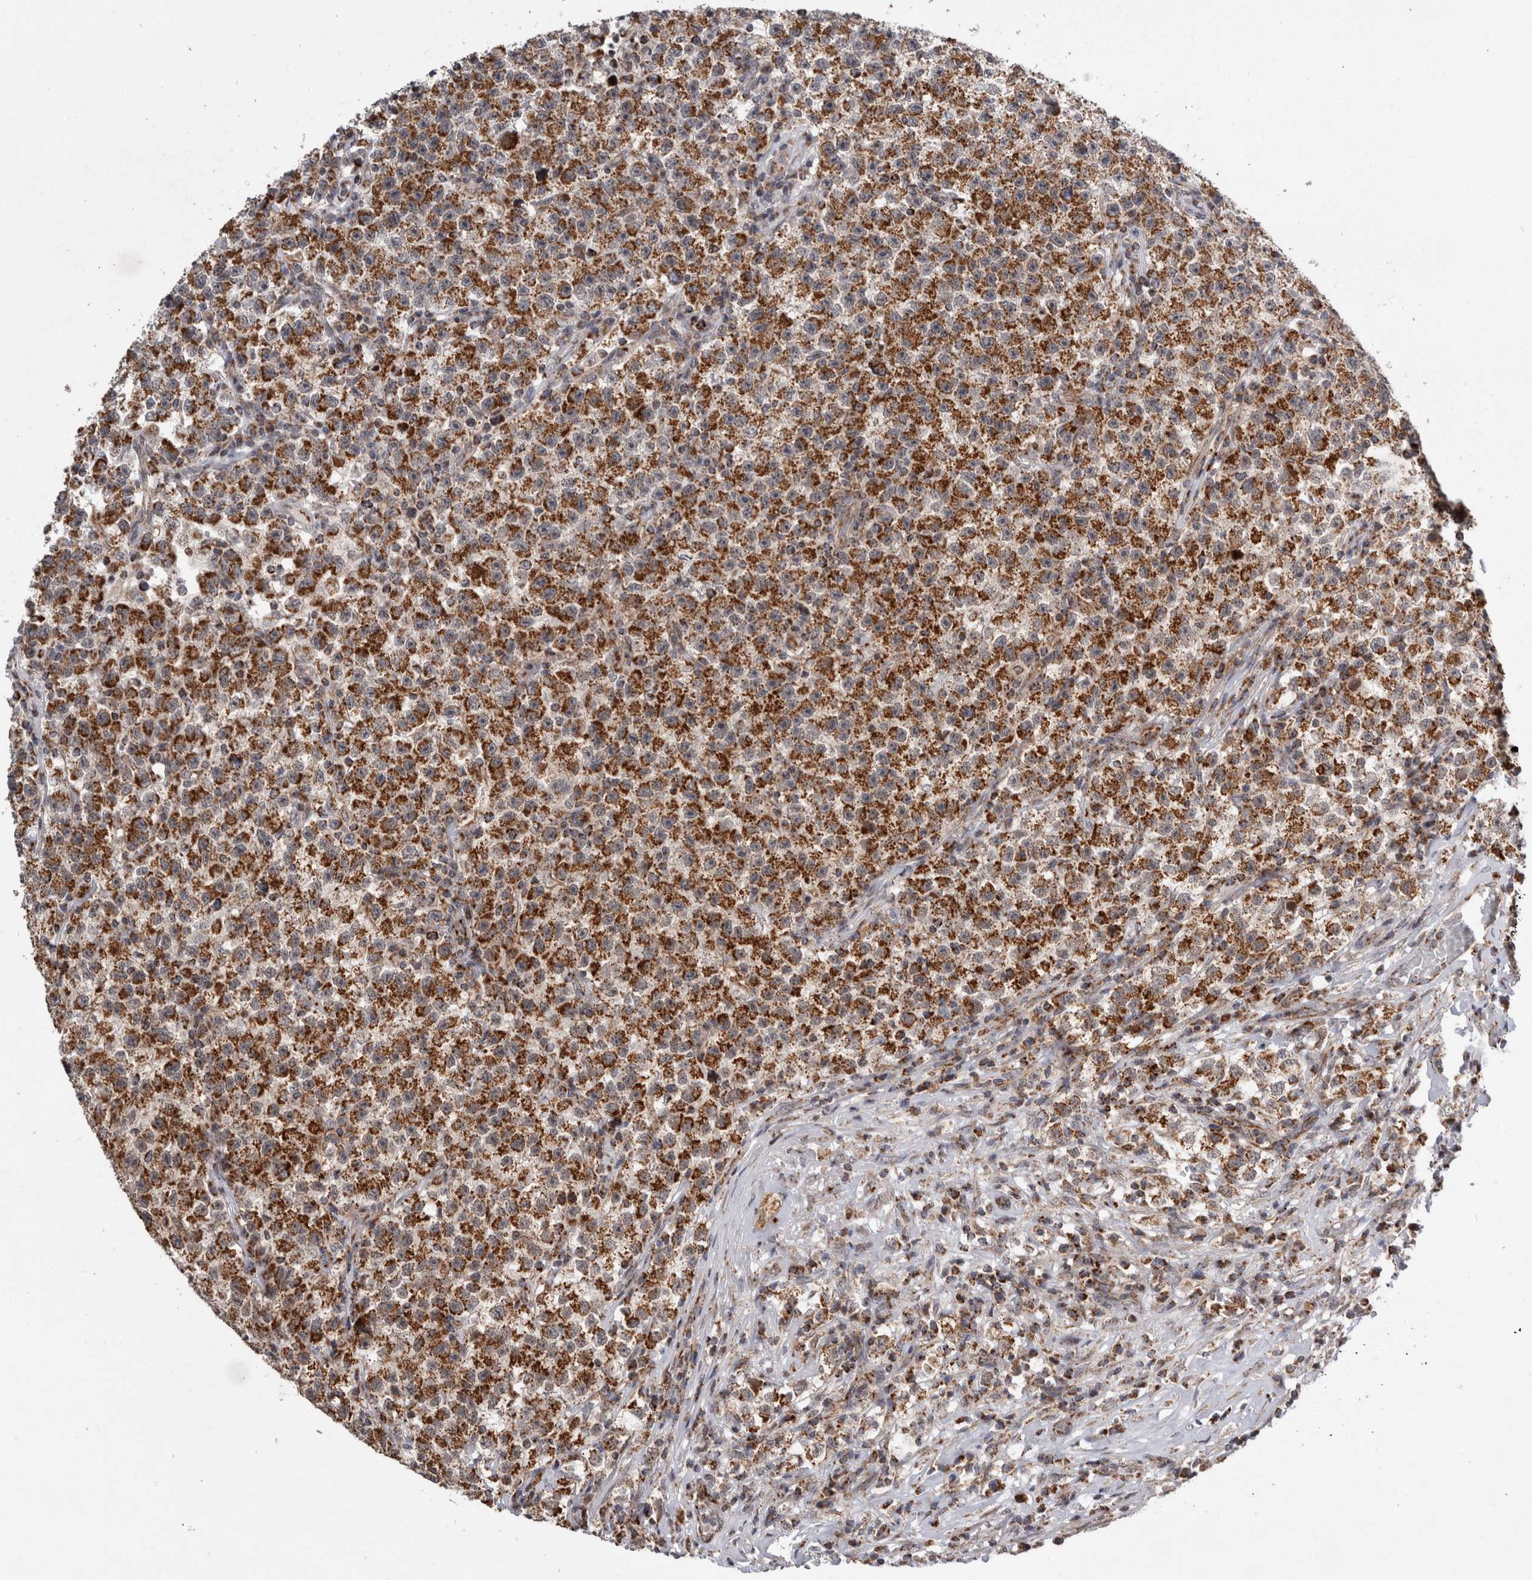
{"staining": {"intensity": "strong", "quantity": ">75%", "location": "cytoplasmic/membranous"}, "tissue": "testis cancer", "cell_type": "Tumor cells", "image_type": "cancer", "snomed": [{"axis": "morphology", "description": "Seminoma, NOS"}, {"axis": "topography", "description": "Testis"}], "caption": "Human testis cancer (seminoma) stained with a brown dye shows strong cytoplasmic/membranous positive expression in about >75% of tumor cells.", "gene": "MRPL37", "patient": {"sex": "male", "age": 22}}